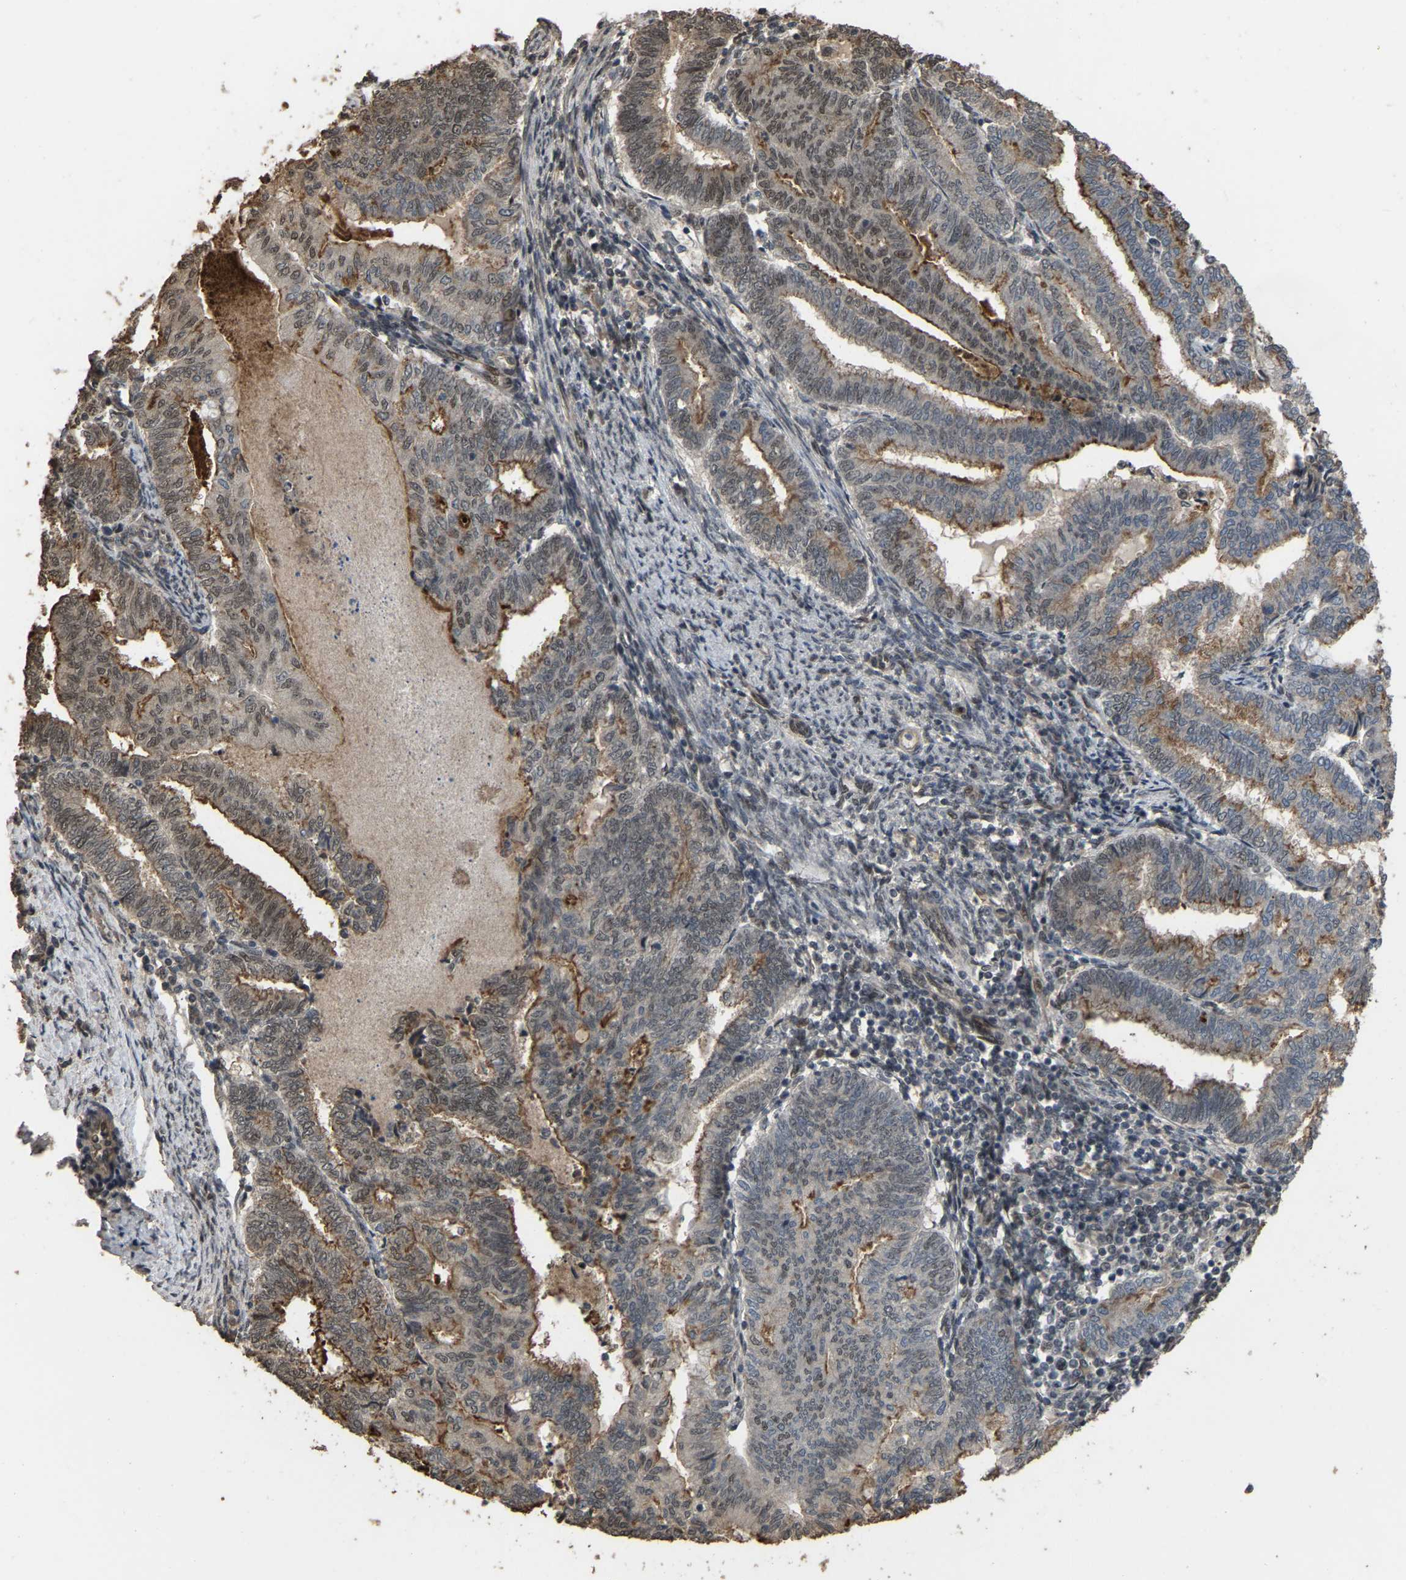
{"staining": {"intensity": "moderate", "quantity": ">75%", "location": "cytoplasmic/membranous"}, "tissue": "endometrial cancer", "cell_type": "Tumor cells", "image_type": "cancer", "snomed": [{"axis": "morphology", "description": "Polyp, NOS"}, {"axis": "morphology", "description": "Adenocarcinoma, NOS"}, {"axis": "morphology", "description": "Adenoma, NOS"}, {"axis": "topography", "description": "Endometrium"}], "caption": "Tumor cells reveal medium levels of moderate cytoplasmic/membranous positivity in about >75% of cells in adenoma (endometrial). The staining is performed using DAB (3,3'-diaminobenzidine) brown chromogen to label protein expression. The nuclei are counter-stained blue using hematoxylin.", "gene": "ARHGAP23", "patient": {"sex": "female", "age": 79}}